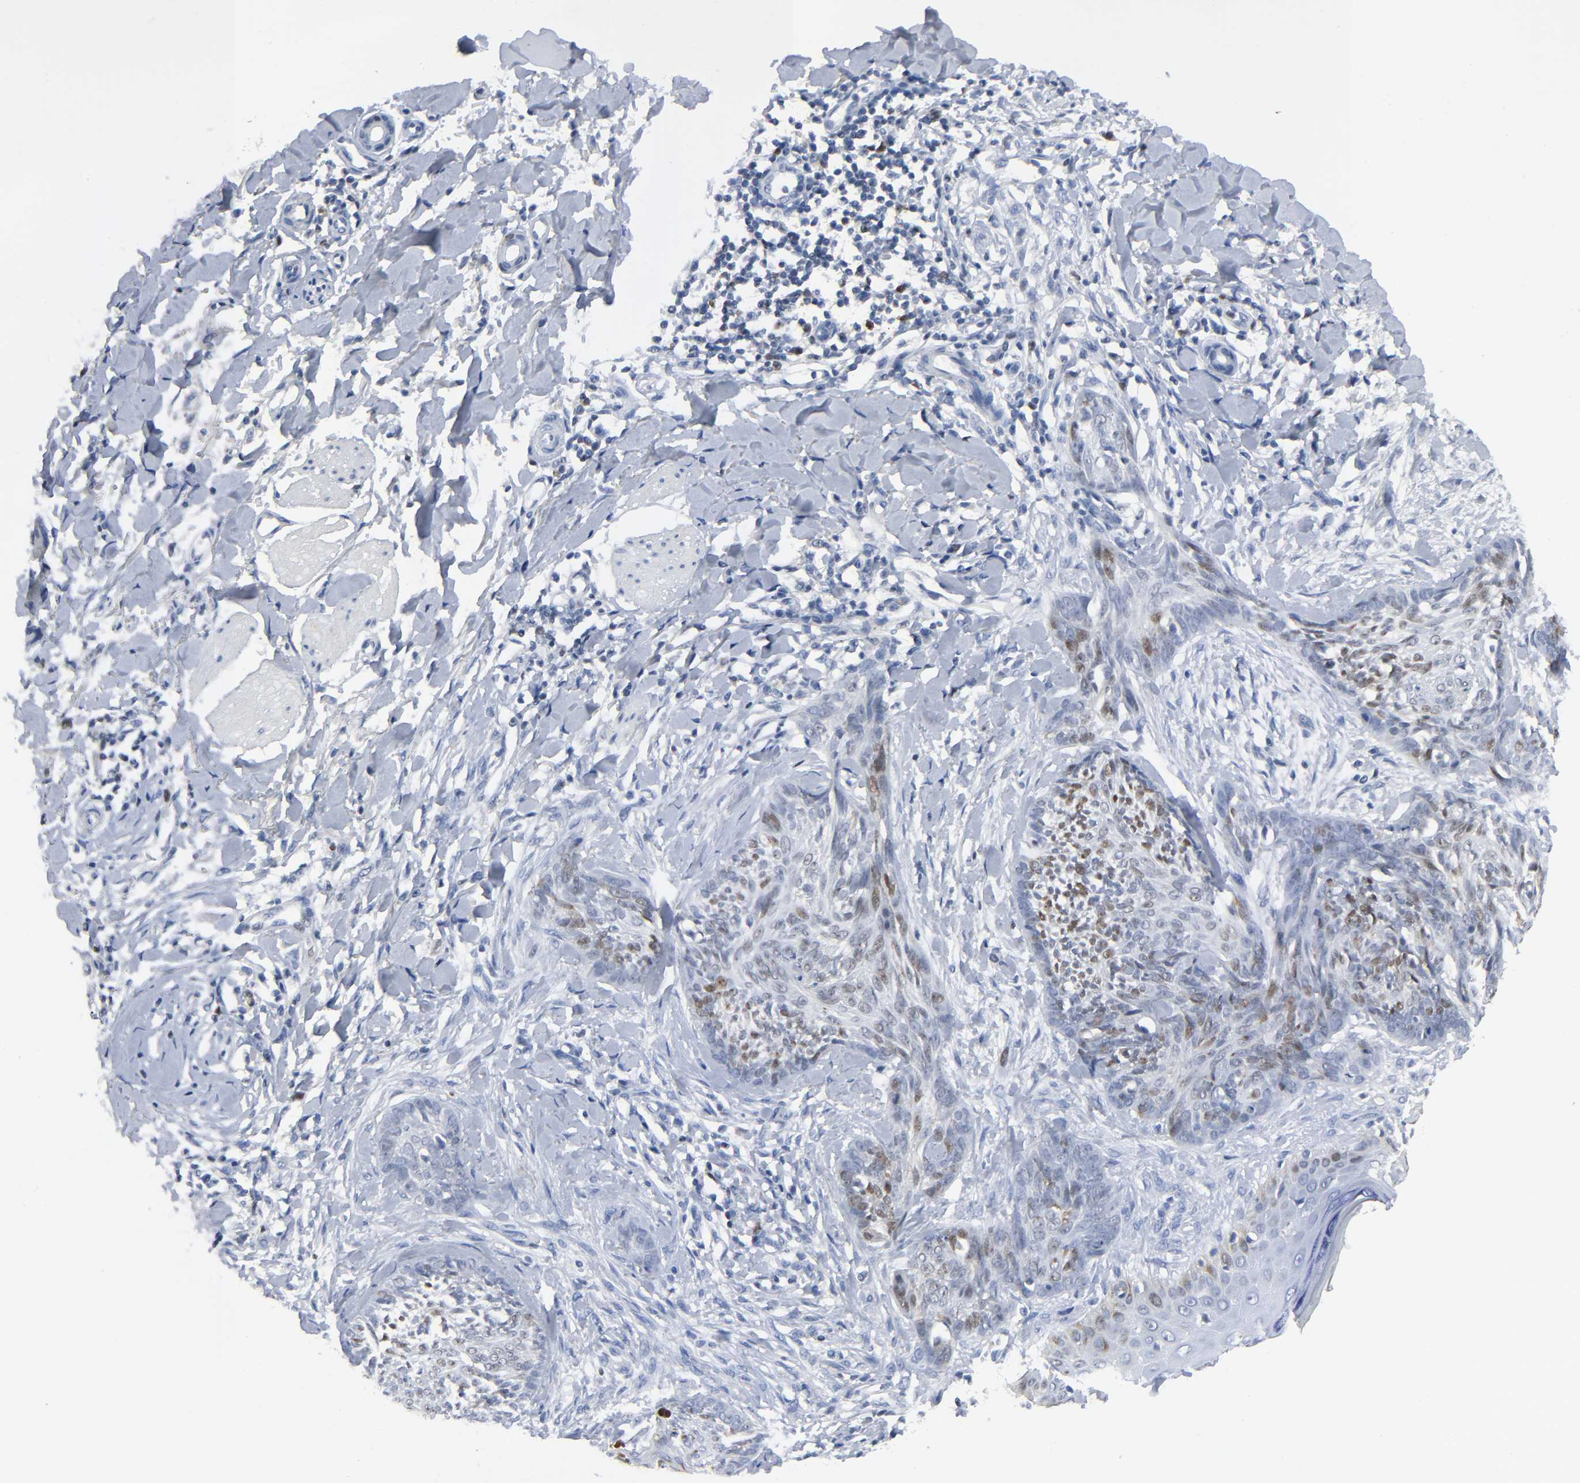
{"staining": {"intensity": "weak", "quantity": "25%-75%", "location": "nuclear"}, "tissue": "skin cancer", "cell_type": "Tumor cells", "image_type": "cancer", "snomed": [{"axis": "morphology", "description": "Normal tissue, NOS"}, {"axis": "morphology", "description": "Basal cell carcinoma"}, {"axis": "topography", "description": "Skin"}], "caption": "DAB immunohistochemical staining of skin basal cell carcinoma reveals weak nuclear protein staining in approximately 25%-75% of tumor cells.", "gene": "WEE1", "patient": {"sex": "male", "age": 71}}